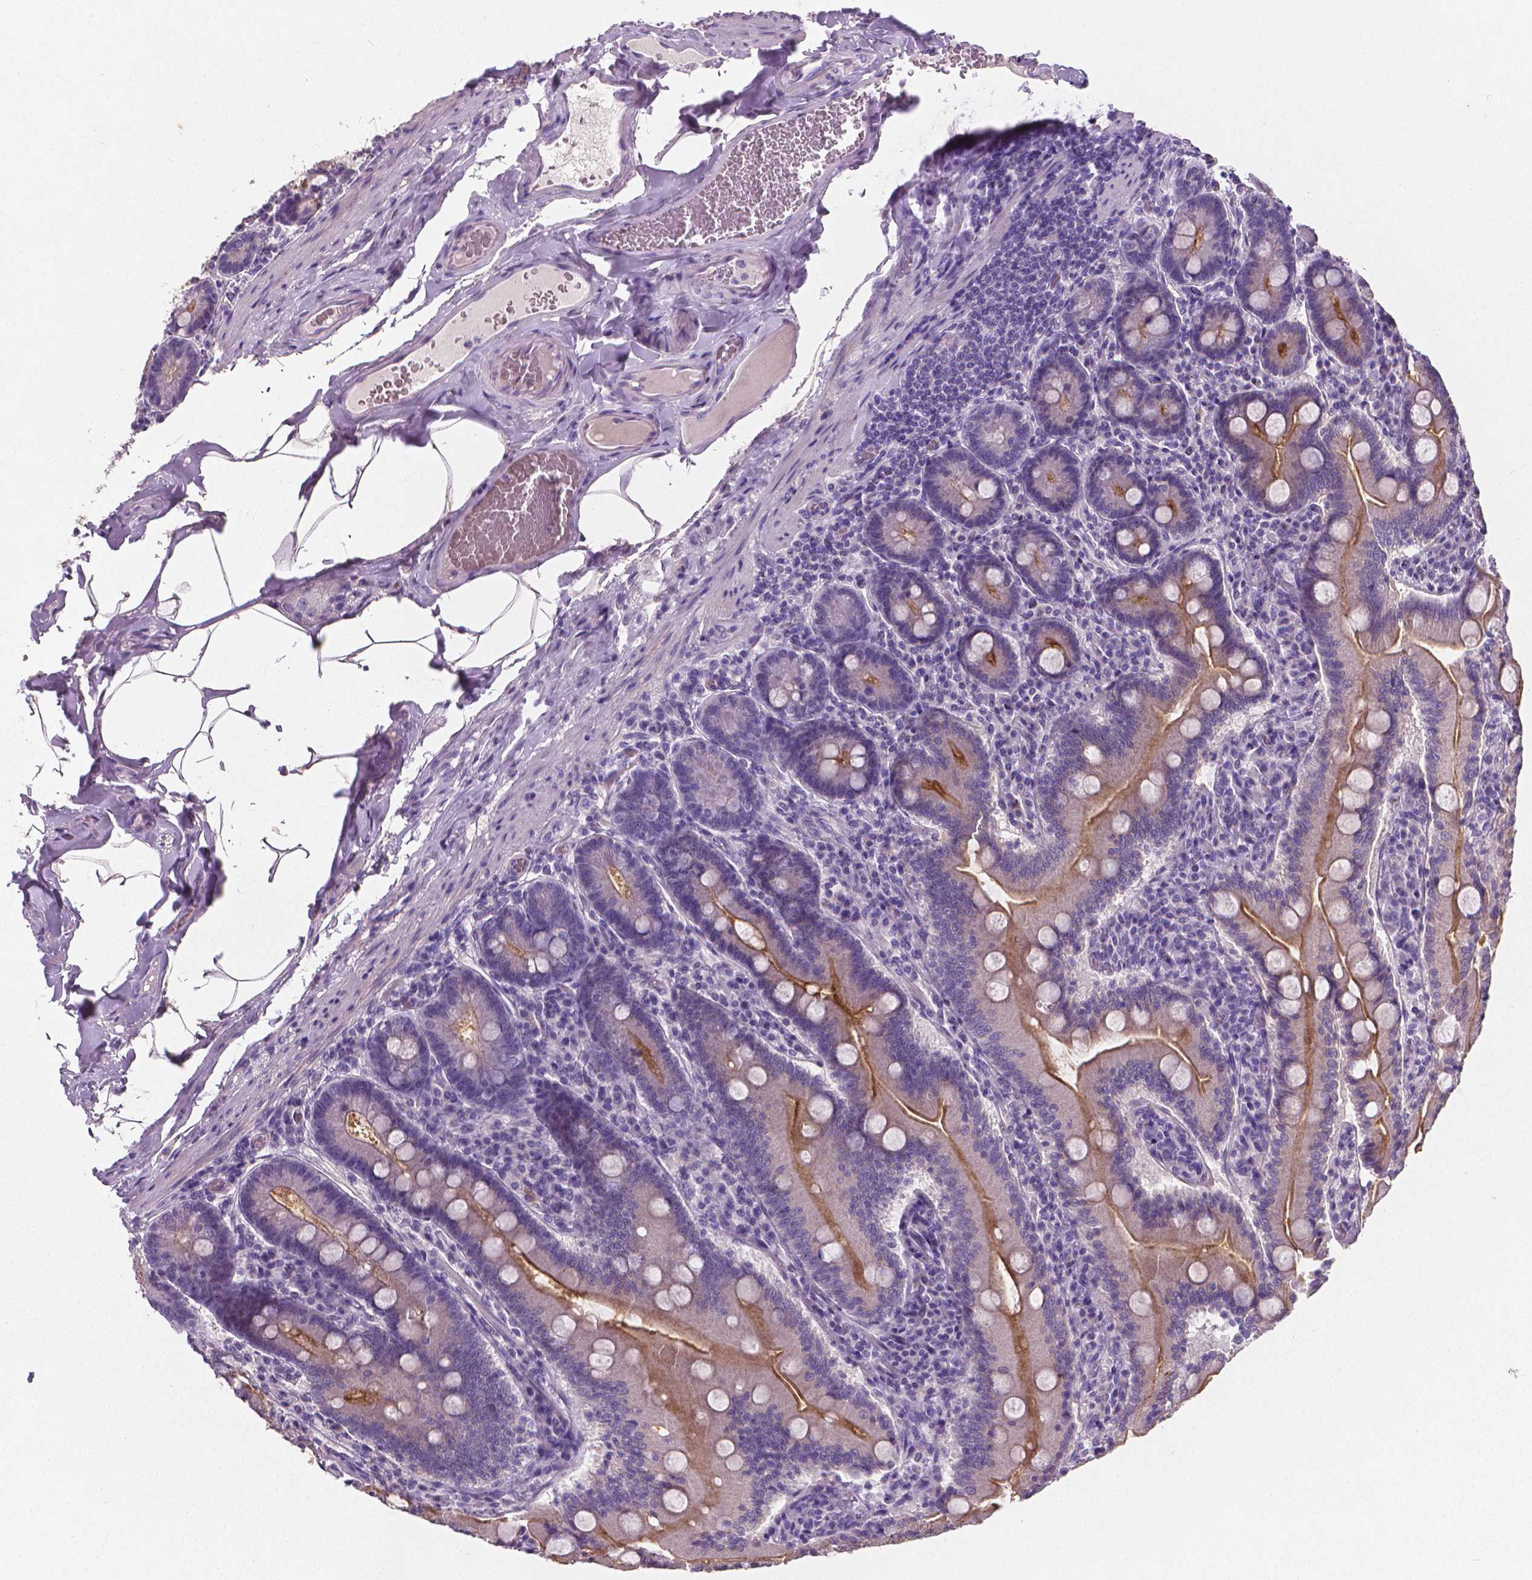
{"staining": {"intensity": "strong", "quantity": "25%-75%", "location": "cytoplasmic/membranous"}, "tissue": "small intestine", "cell_type": "Glandular cells", "image_type": "normal", "snomed": [{"axis": "morphology", "description": "Normal tissue, NOS"}, {"axis": "topography", "description": "Small intestine"}], "caption": "Glandular cells exhibit strong cytoplasmic/membranous staining in about 25%-75% of cells in benign small intestine.", "gene": "XPNPEP2", "patient": {"sex": "male", "age": 37}}